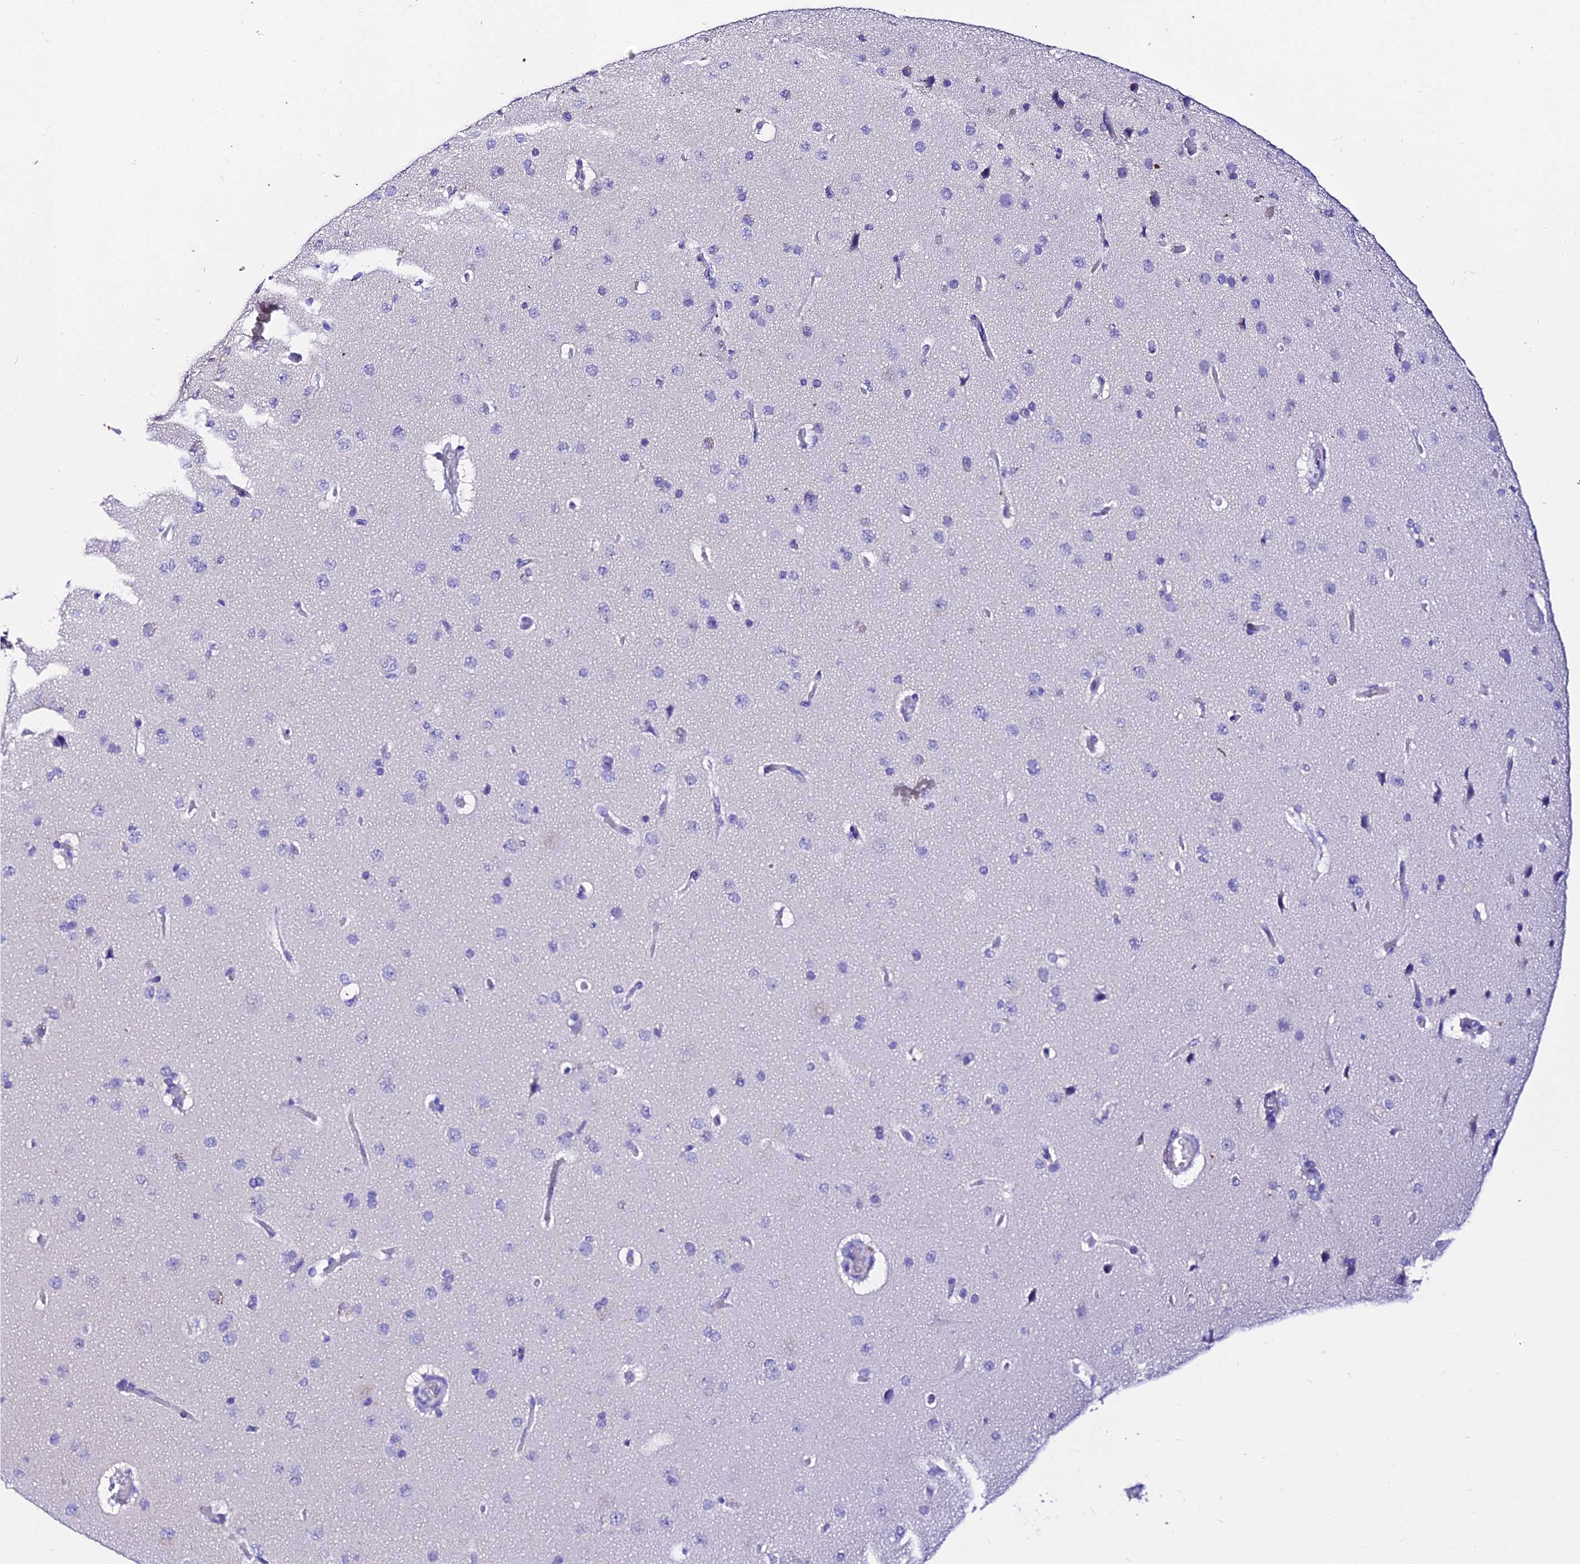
{"staining": {"intensity": "negative", "quantity": "none", "location": "none"}, "tissue": "cerebral cortex", "cell_type": "Endothelial cells", "image_type": "normal", "snomed": [{"axis": "morphology", "description": "Normal tissue, NOS"}, {"axis": "topography", "description": "Cerebral cortex"}], "caption": "Immunohistochemical staining of normal cerebral cortex reveals no significant staining in endothelial cells. Nuclei are stained in blue.", "gene": "DEFB106A", "patient": {"sex": "male", "age": 62}}